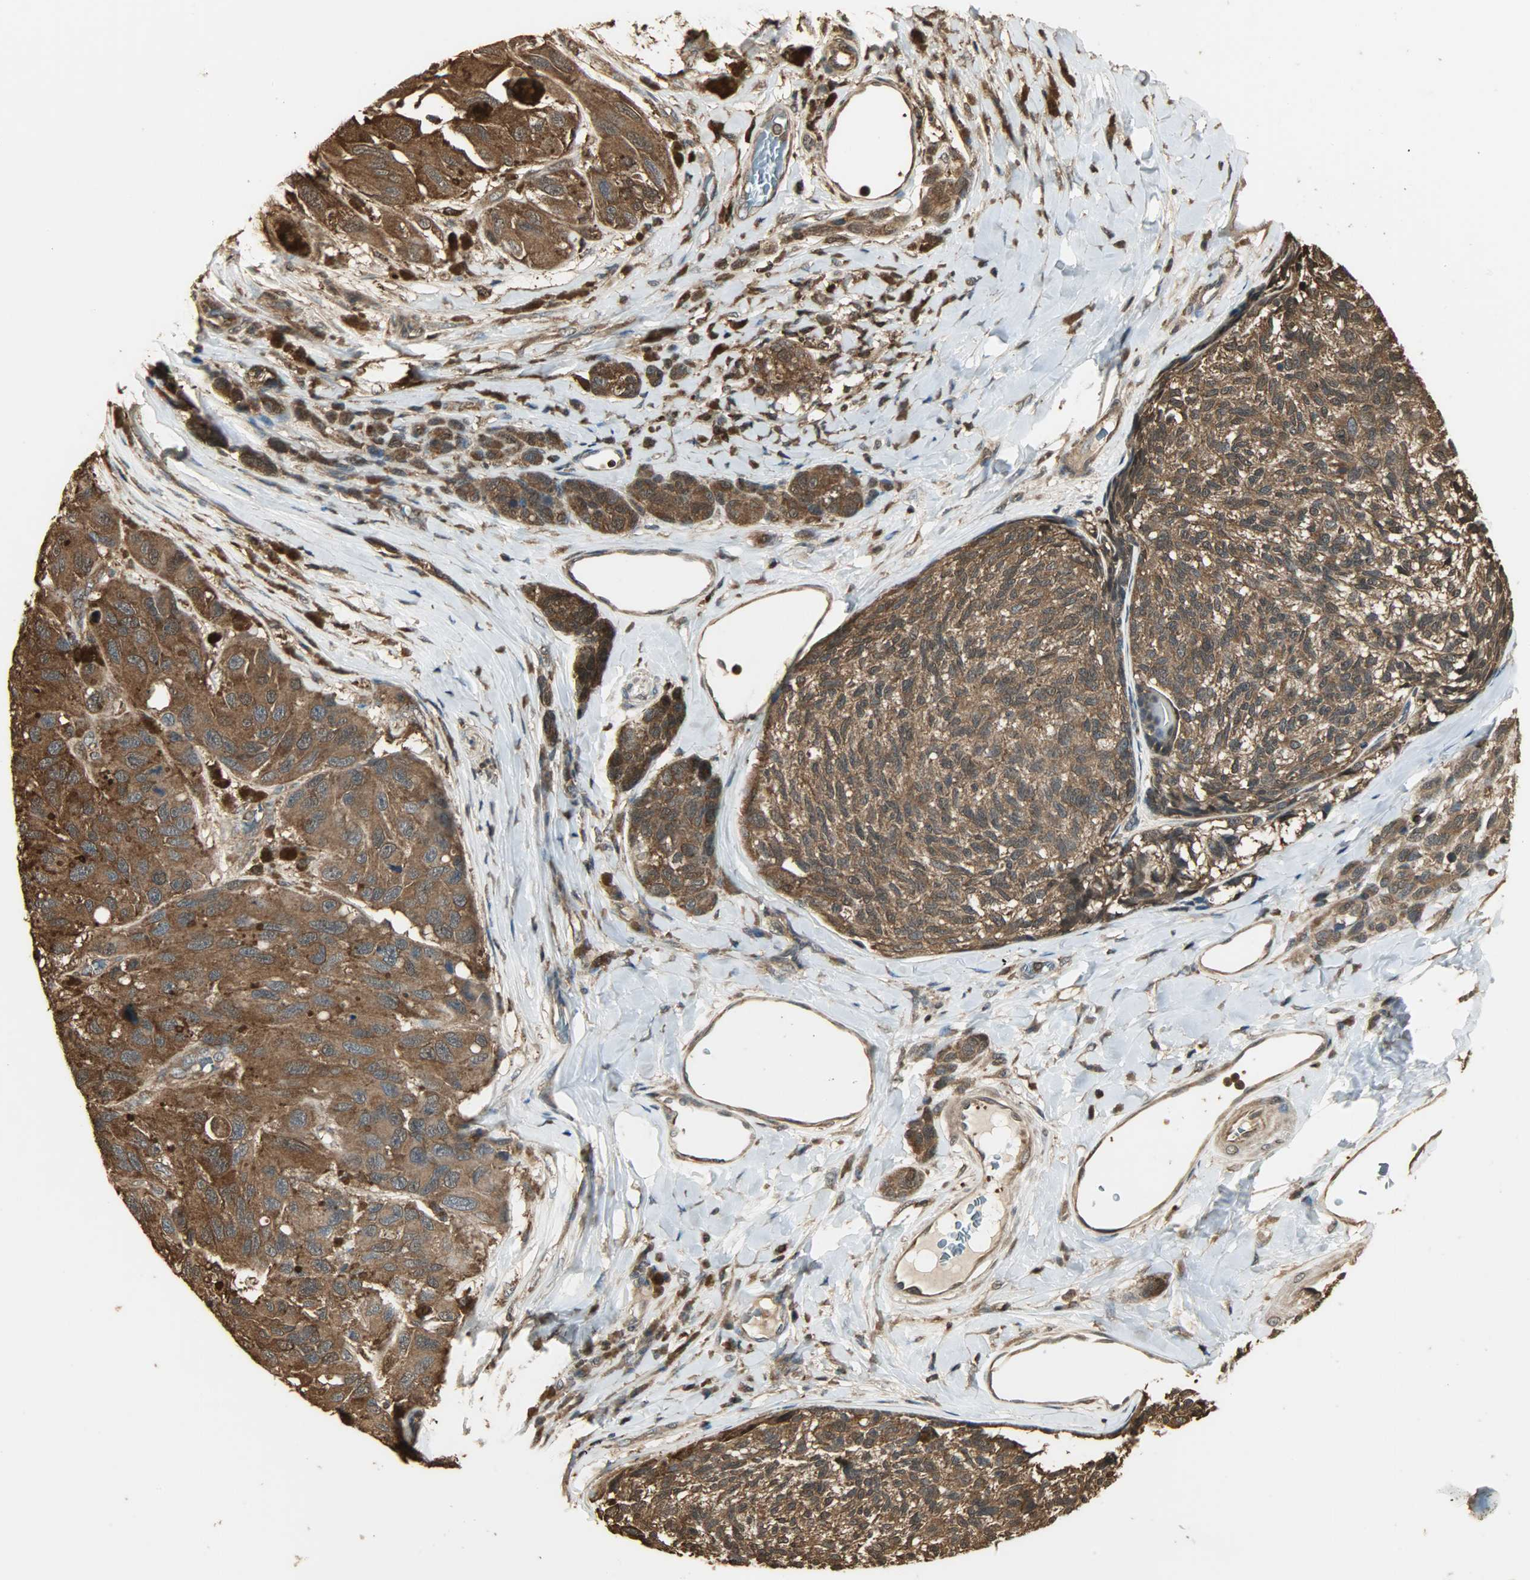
{"staining": {"intensity": "strong", "quantity": ">75%", "location": "cytoplasmic/membranous,nuclear"}, "tissue": "melanoma", "cell_type": "Tumor cells", "image_type": "cancer", "snomed": [{"axis": "morphology", "description": "Malignant melanoma, NOS"}, {"axis": "topography", "description": "Skin"}], "caption": "Protein analysis of malignant melanoma tissue exhibits strong cytoplasmic/membranous and nuclear positivity in approximately >75% of tumor cells. (brown staining indicates protein expression, while blue staining denotes nuclei).", "gene": "YWHAZ", "patient": {"sex": "female", "age": 73}}